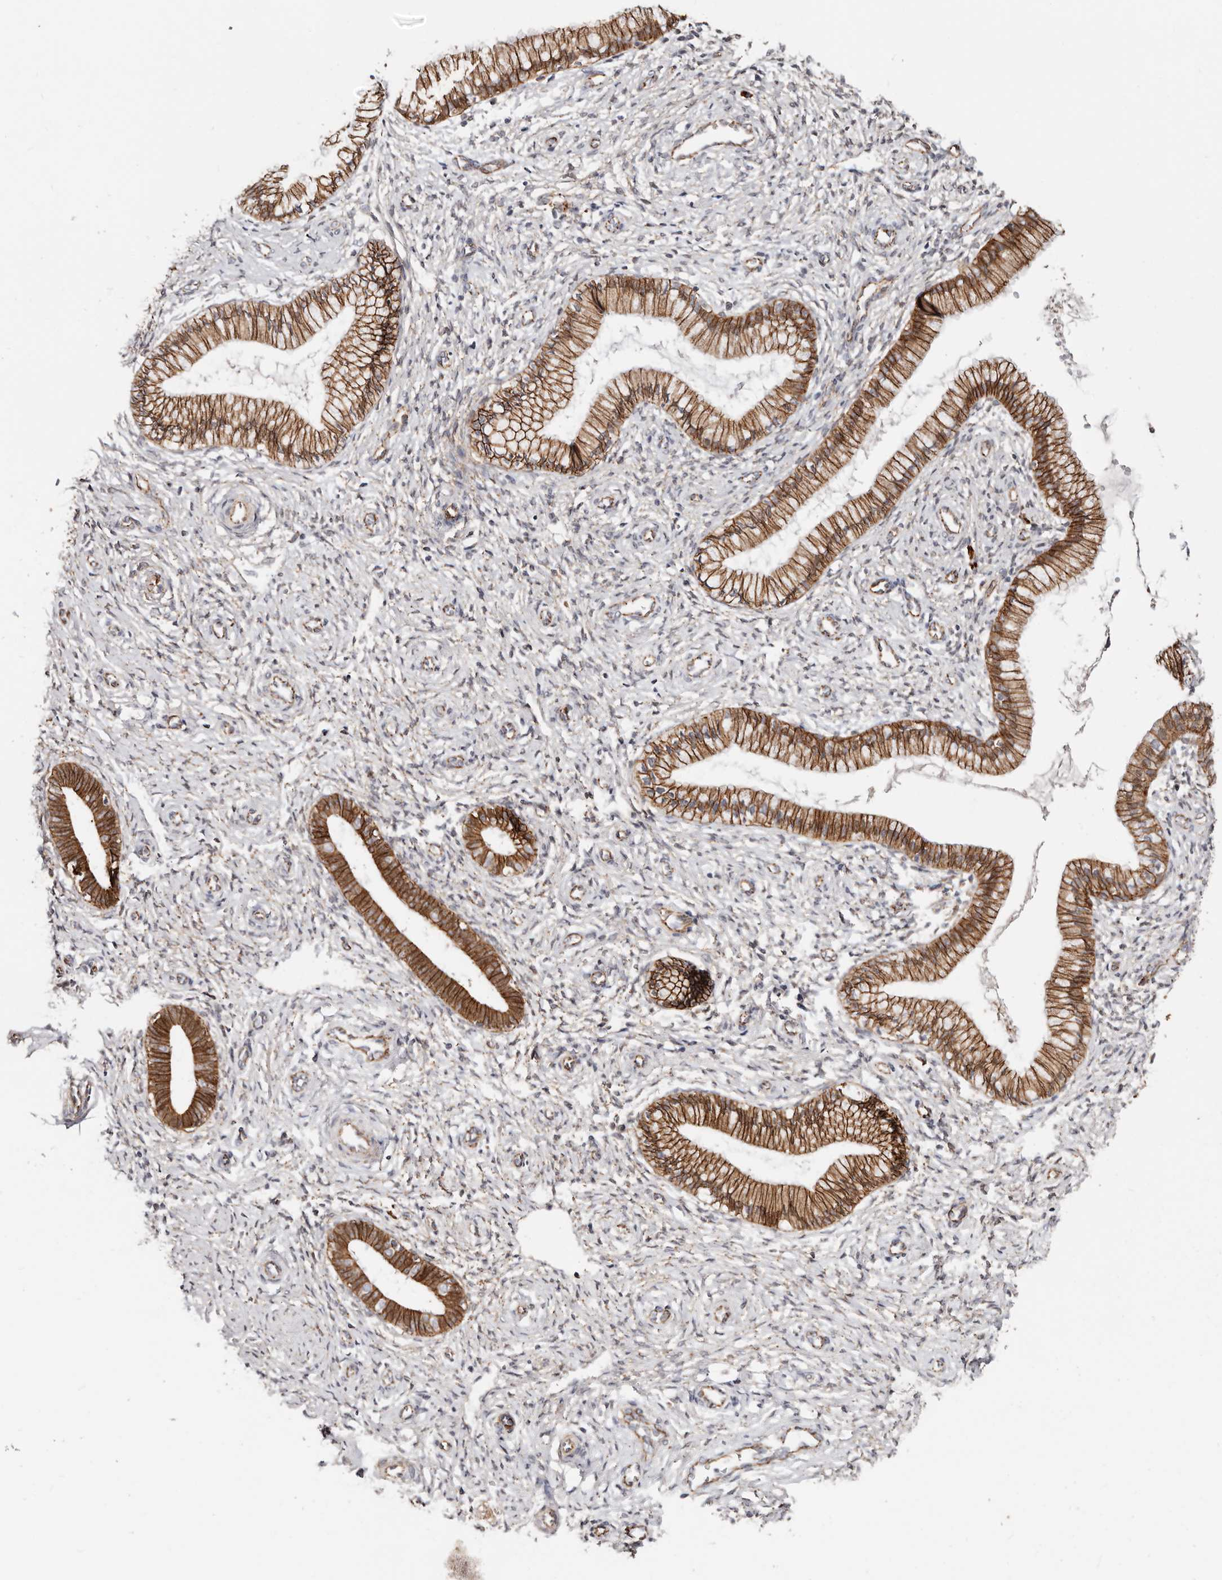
{"staining": {"intensity": "strong", "quantity": ">75%", "location": "cytoplasmic/membranous"}, "tissue": "cervix", "cell_type": "Glandular cells", "image_type": "normal", "snomed": [{"axis": "morphology", "description": "Normal tissue, NOS"}, {"axis": "topography", "description": "Cervix"}], "caption": "Strong cytoplasmic/membranous staining for a protein is identified in about >75% of glandular cells of normal cervix using immunohistochemistry (IHC).", "gene": "CTNNB1", "patient": {"sex": "female", "age": 27}}